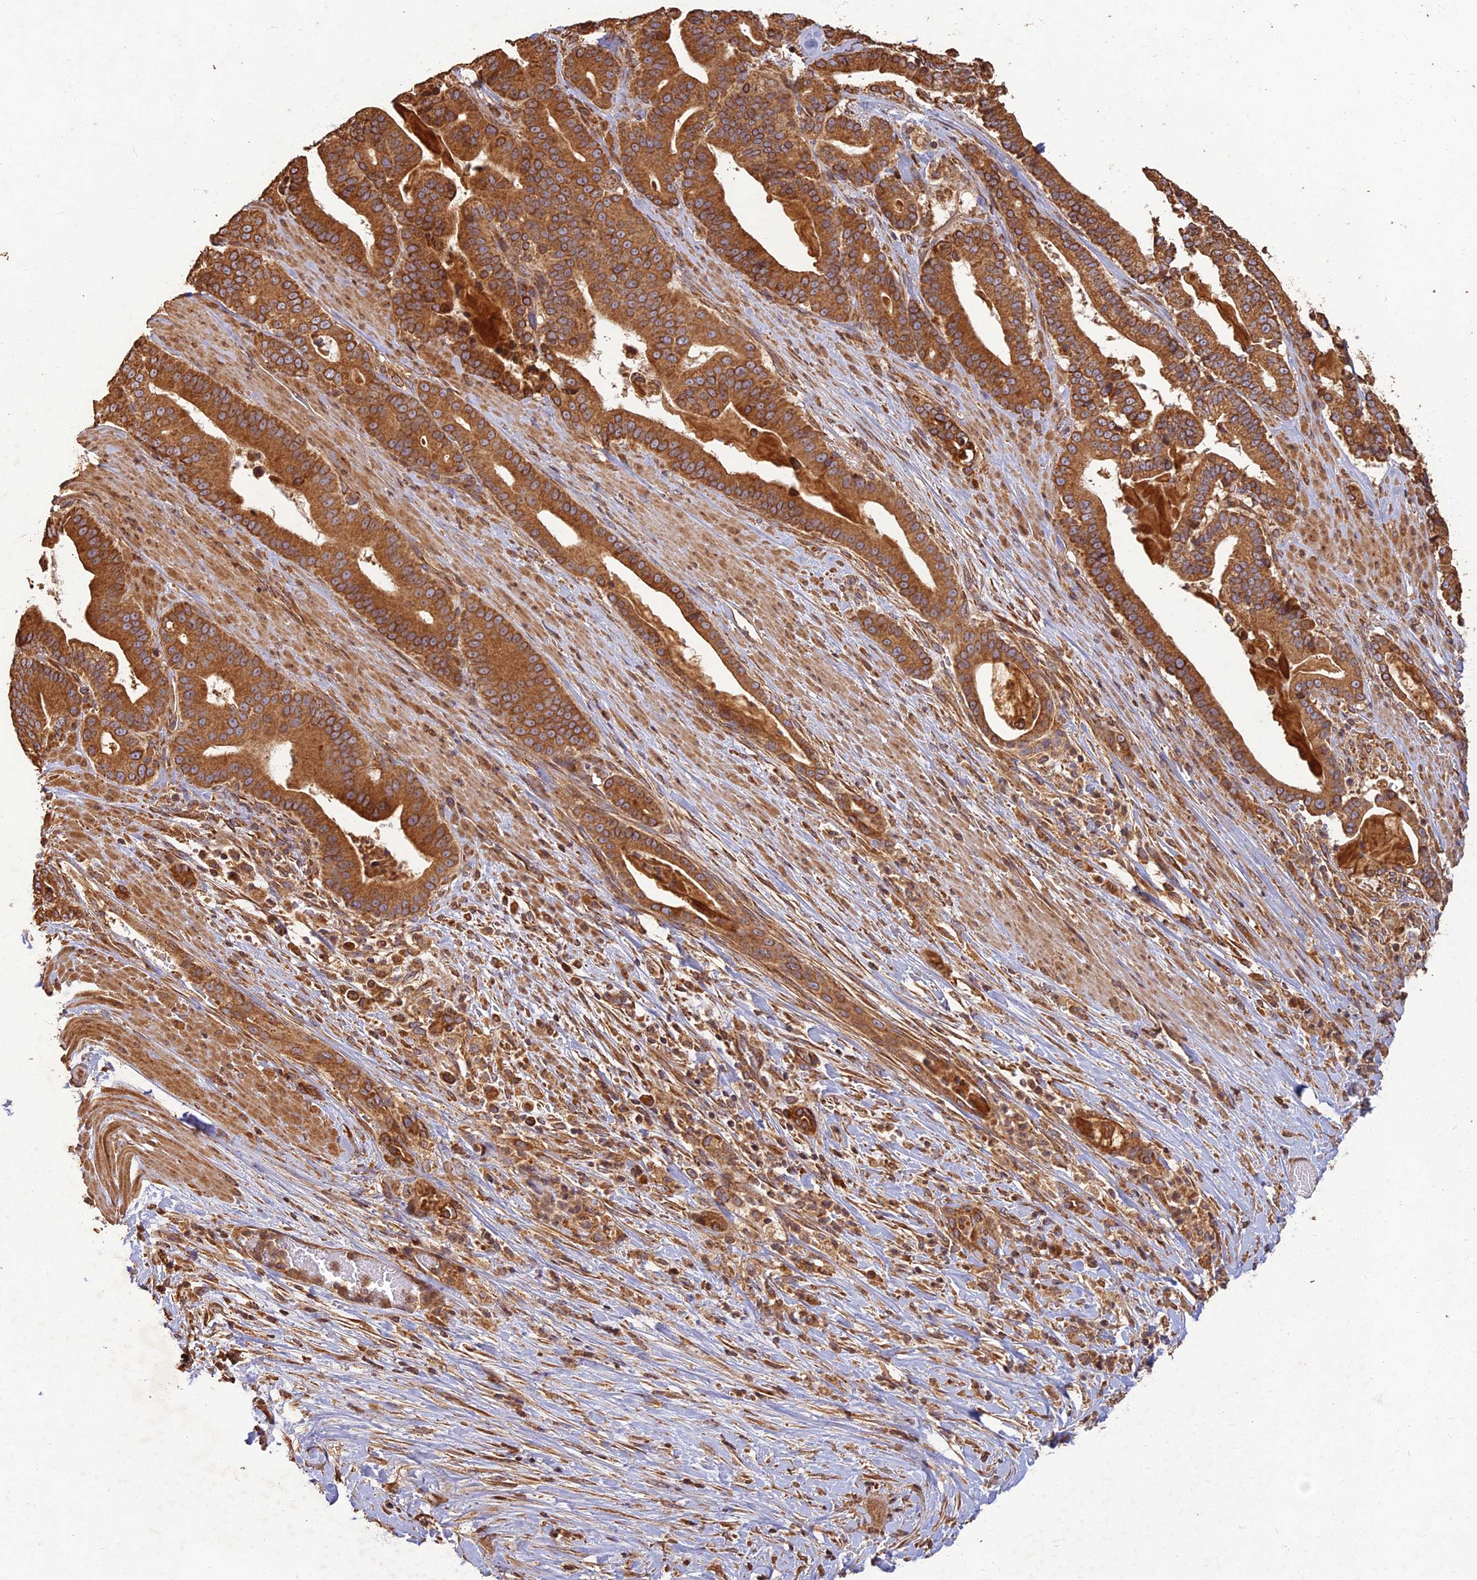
{"staining": {"intensity": "moderate", "quantity": ">75%", "location": "cytoplasmic/membranous"}, "tissue": "pancreatic cancer", "cell_type": "Tumor cells", "image_type": "cancer", "snomed": [{"axis": "morphology", "description": "Adenocarcinoma, NOS"}, {"axis": "topography", "description": "Pancreas"}], "caption": "A high-resolution histopathology image shows IHC staining of pancreatic cancer (adenocarcinoma), which reveals moderate cytoplasmic/membranous positivity in approximately >75% of tumor cells.", "gene": "CORO1C", "patient": {"sex": "male", "age": 63}}